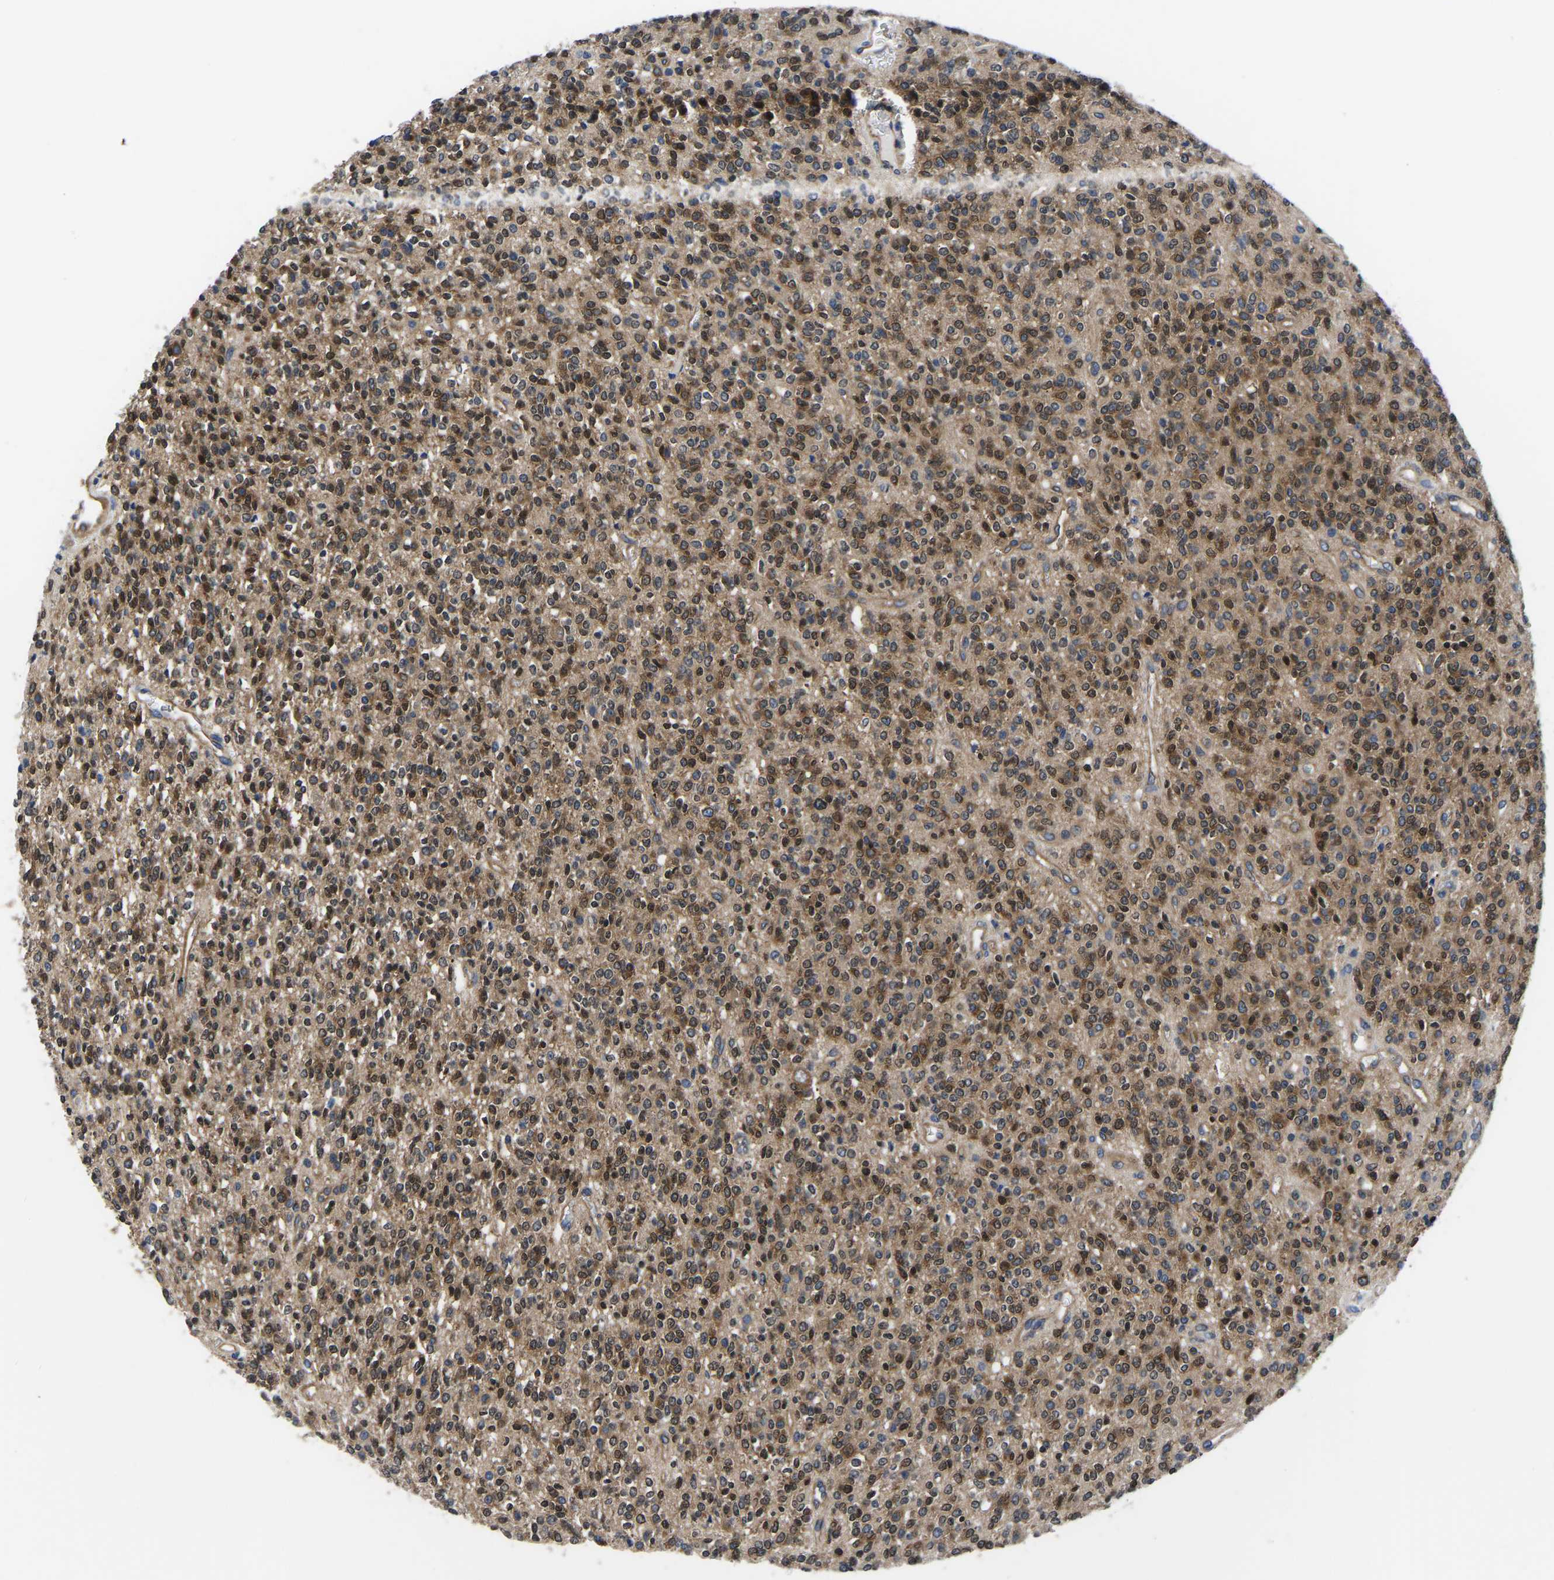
{"staining": {"intensity": "moderate", "quantity": ">75%", "location": "cytoplasmic/membranous"}, "tissue": "glioma", "cell_type": "Tumor cells", "image_type": "cancer", "snomed": [{"axis": "morphology", "description": "Glioma, malignant, High grade"}, {"axis": "topography", "description": "Brain"}], "caption": "High-magnification brightfield microscopy of malignant glioma (high-grade) stained with DAB (3,3'-diaminobenzidine) (brown) and counterstained with hematoxylin (blue). tumor cells exhibit moderate cytoplasmic/membranous expression is present in approximately>75% of cells.", "gene": "TFG", "patient": {"sex": "male", "age": 34}}